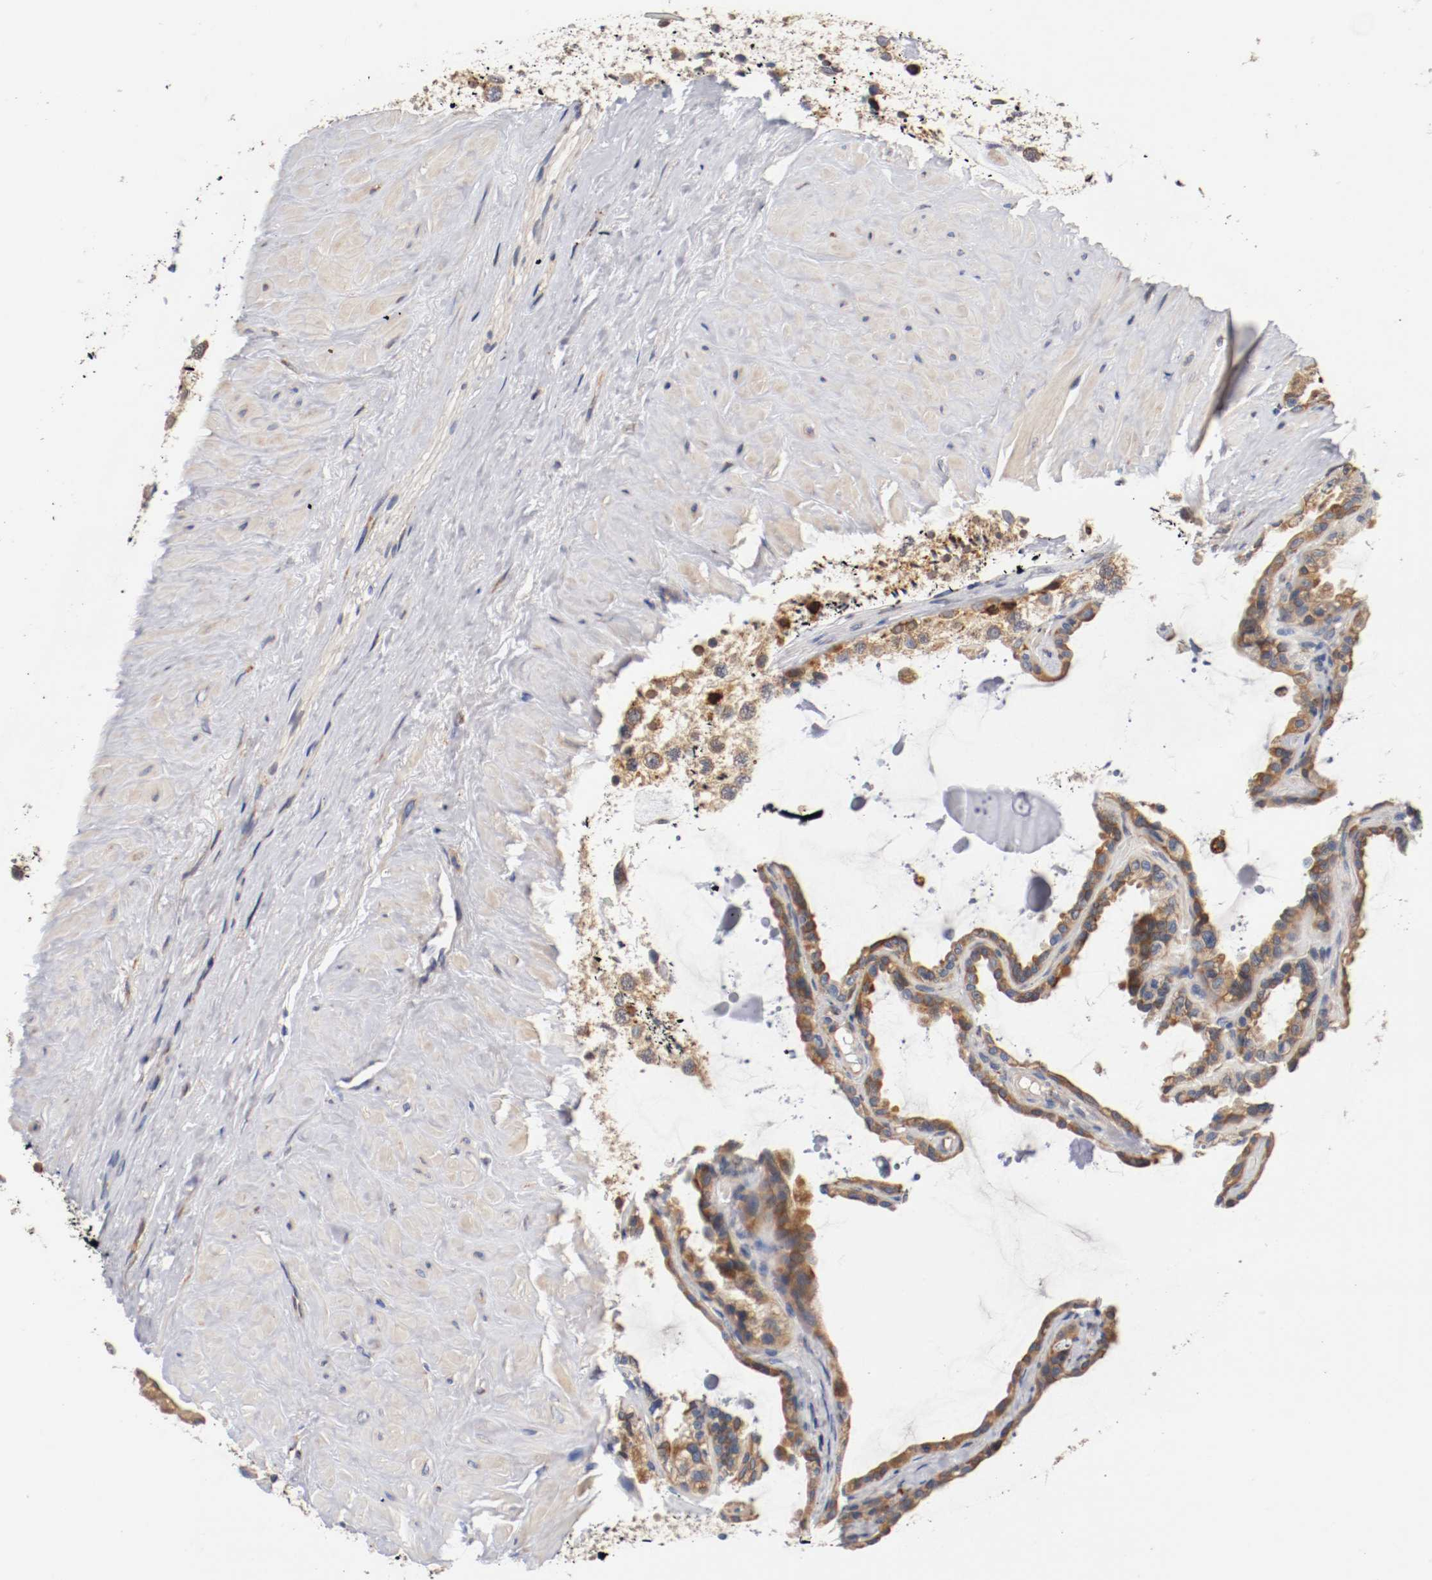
{"staining": {"intensity": "weak", "quantity": ">75%", "location": "cytoplasmic/membranous"}, "tissue": "seminal vesicle", "cell_type": "Glandular cells", "image_type": "normal", "snomed": [{"axis": "morphology", "description": "Normal tissue, NOS"}, {"axis": "morphology", "description": "Inflammation, NOS"}, {"axis": "topography", "description": "Urinary bladder"}, {"axis": "topography", "description": "Prostate"}, {"axis": "topography", "description": "Seminal veicle"}], "caption": "Human seminal vesicle stained with a brown dye displays weak cytoplasmic/membranous positive staining in approximately >75% of glandular cells.", "gene": "TNFSF12", "patient": {"sex": "male", "age": 82}}